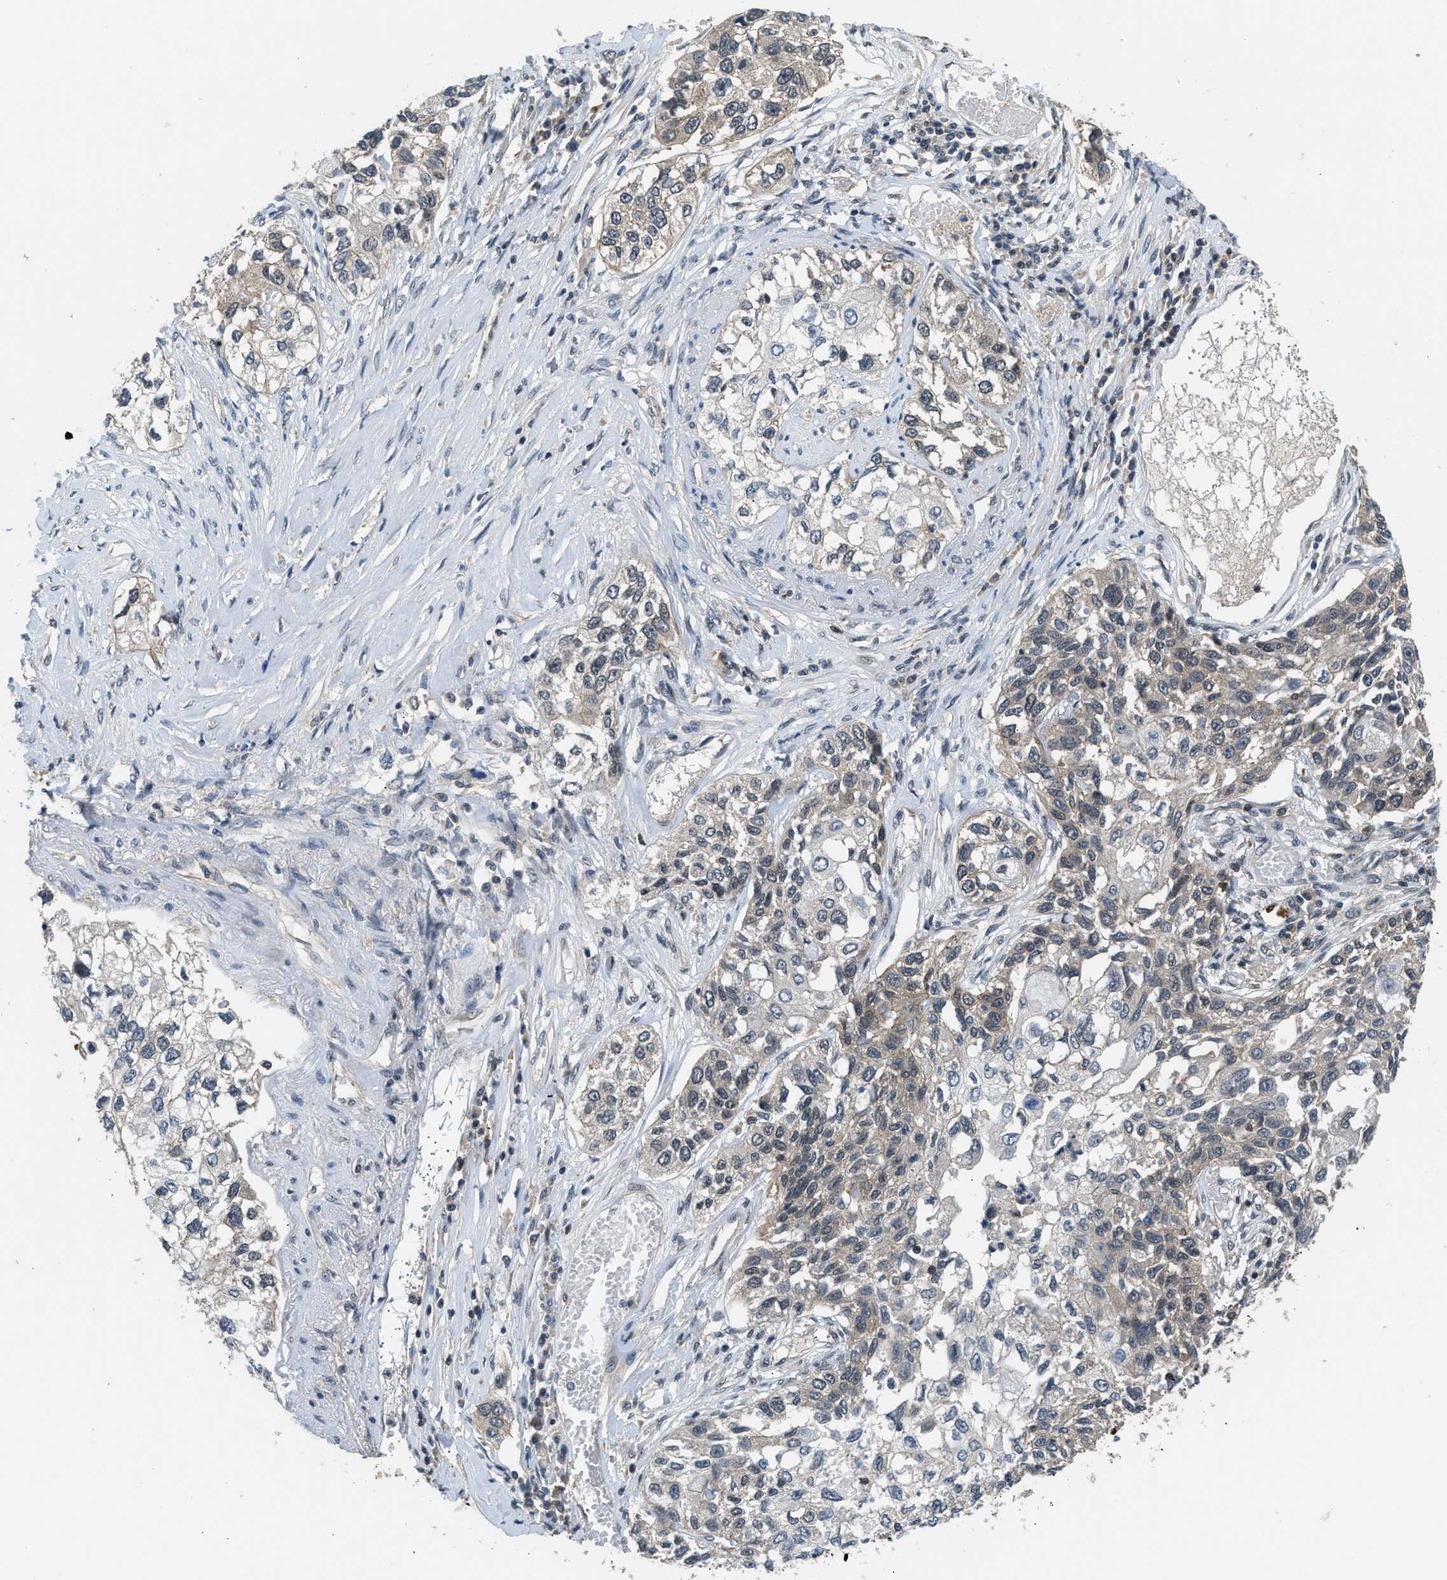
{"staining": {"intensity": "weak", "quantity": "25%-75%", "location": "cytoplasmic/membranous"}, "tissue": "lung cancer", "cell_type": "Tumor cells", "image_type": "cancer", "snomed": [{"axis": "morphology", "description": "Squamous cell carcinoma, NOS"}, {"axis": "topography", "description": "Lung"}], "caption": "Brown immunohistochemical staining in squamous cell carcinoma (lung) reveals weak cytoplasmic/membranous staining in about 25%-75% of tumor cells.", "gene": "MTMR1", "patient": {"sex": "male", "age": 71}}